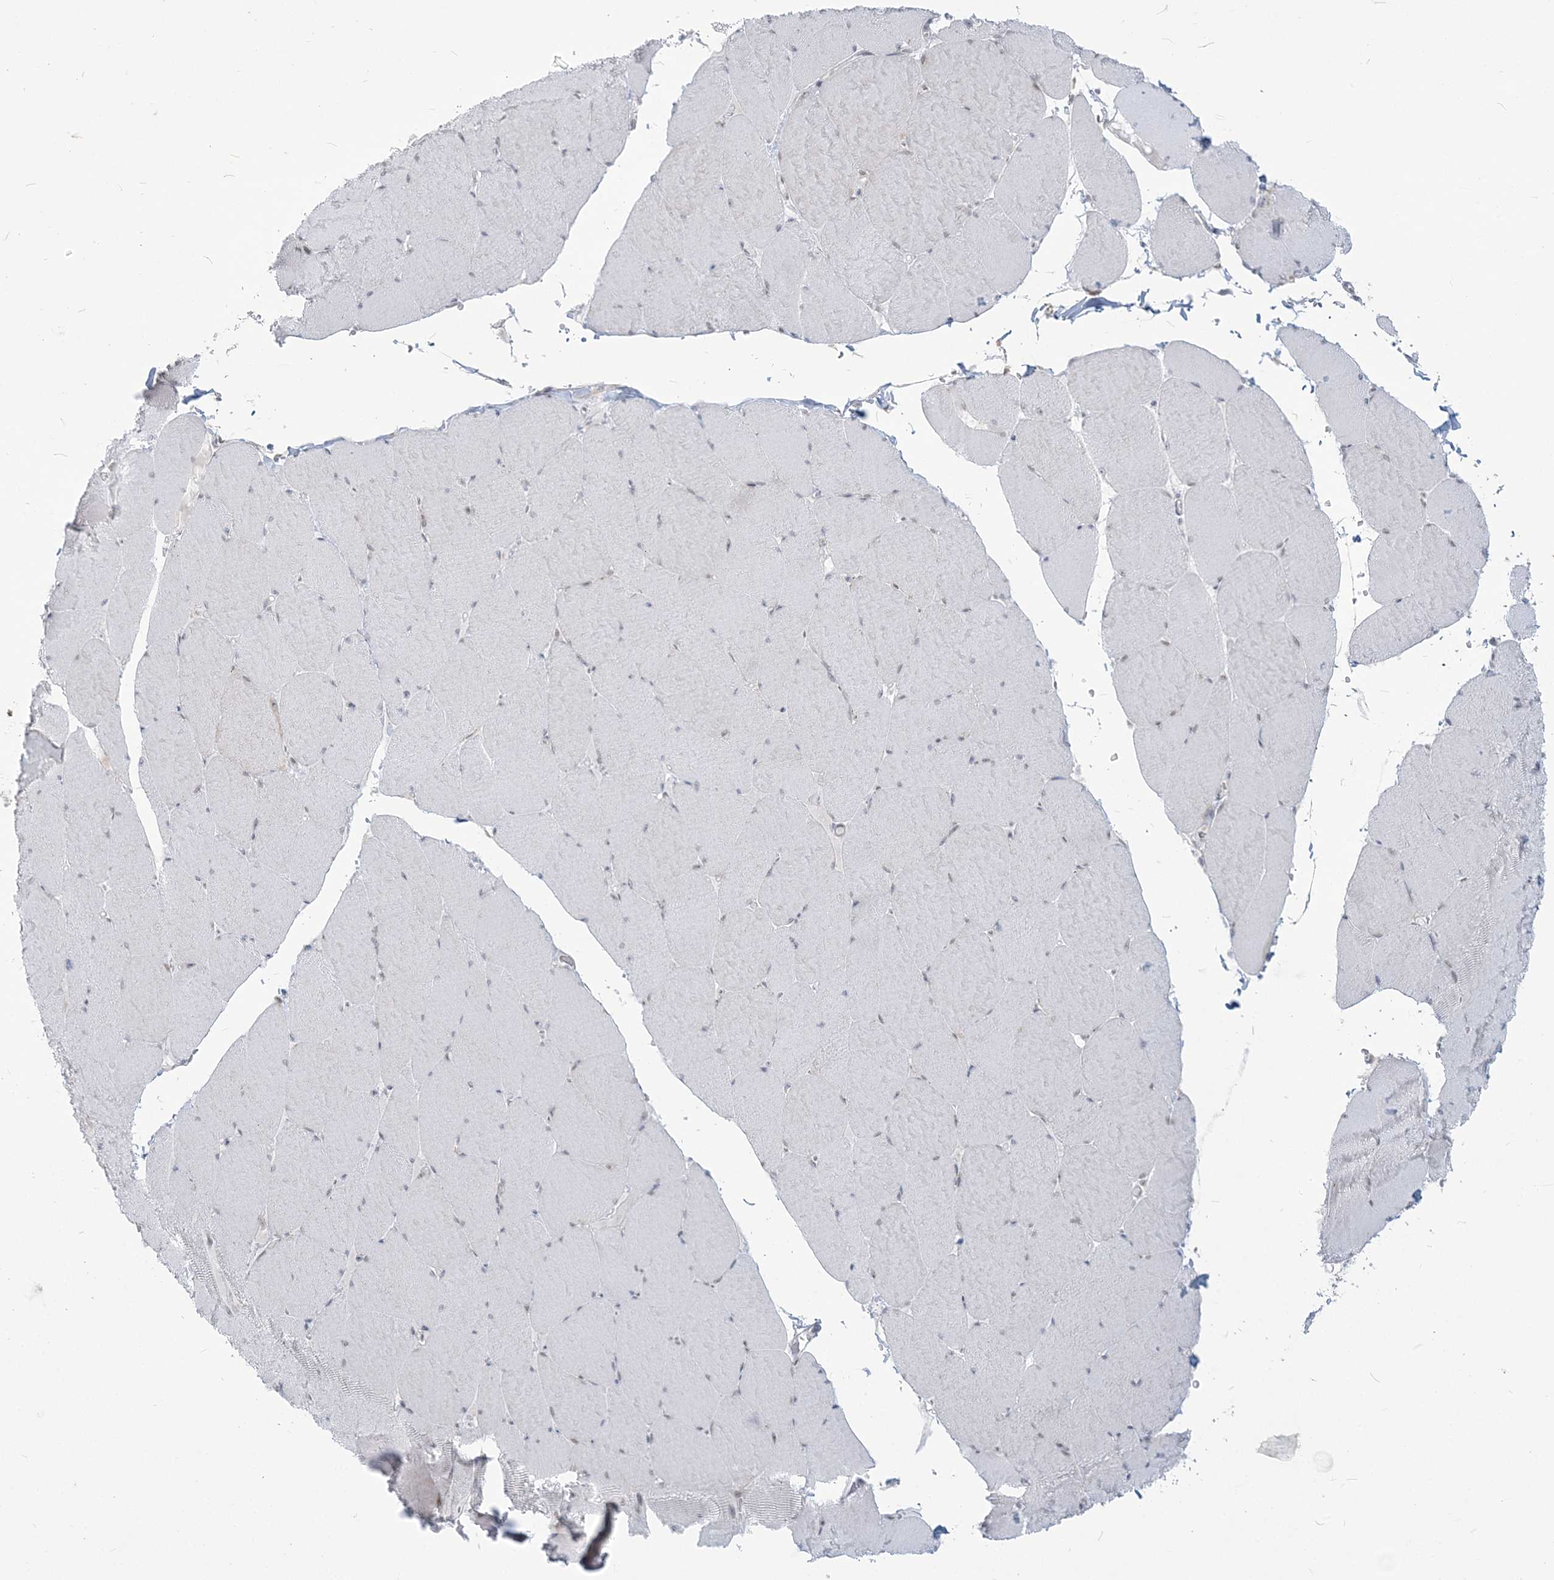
{"staining": {"intensity": "negative", "quantity": "none", "location": "none"}, "tissue": "skeletal muscle", "cell_type": "Myocytes", "image_type": "normal", "snomed": [{"axis": "morphology", "description": "Normal tissue, NOS"}, {"axis": "topography", "description": "Skeletal muscle"}, {"axis": "topography", "description": "Head-Neck"}], "caption": "Immunohistochemistry histopathology image of unremarkable skeletal muscle: human skeletal muscle stained with DAB (3,3'-diaminobenzidine) exhibits no significant protein positivity in myocytes. The staining was performed using DAB (3,3'-diaminobenzidine) to visualize the protein expression in brown, while the nuclei were stained in blue with hematoxylin (Magnification: 20x).", "gene": "SDAD1", "patient": {"sex": "male", "age": 66}}